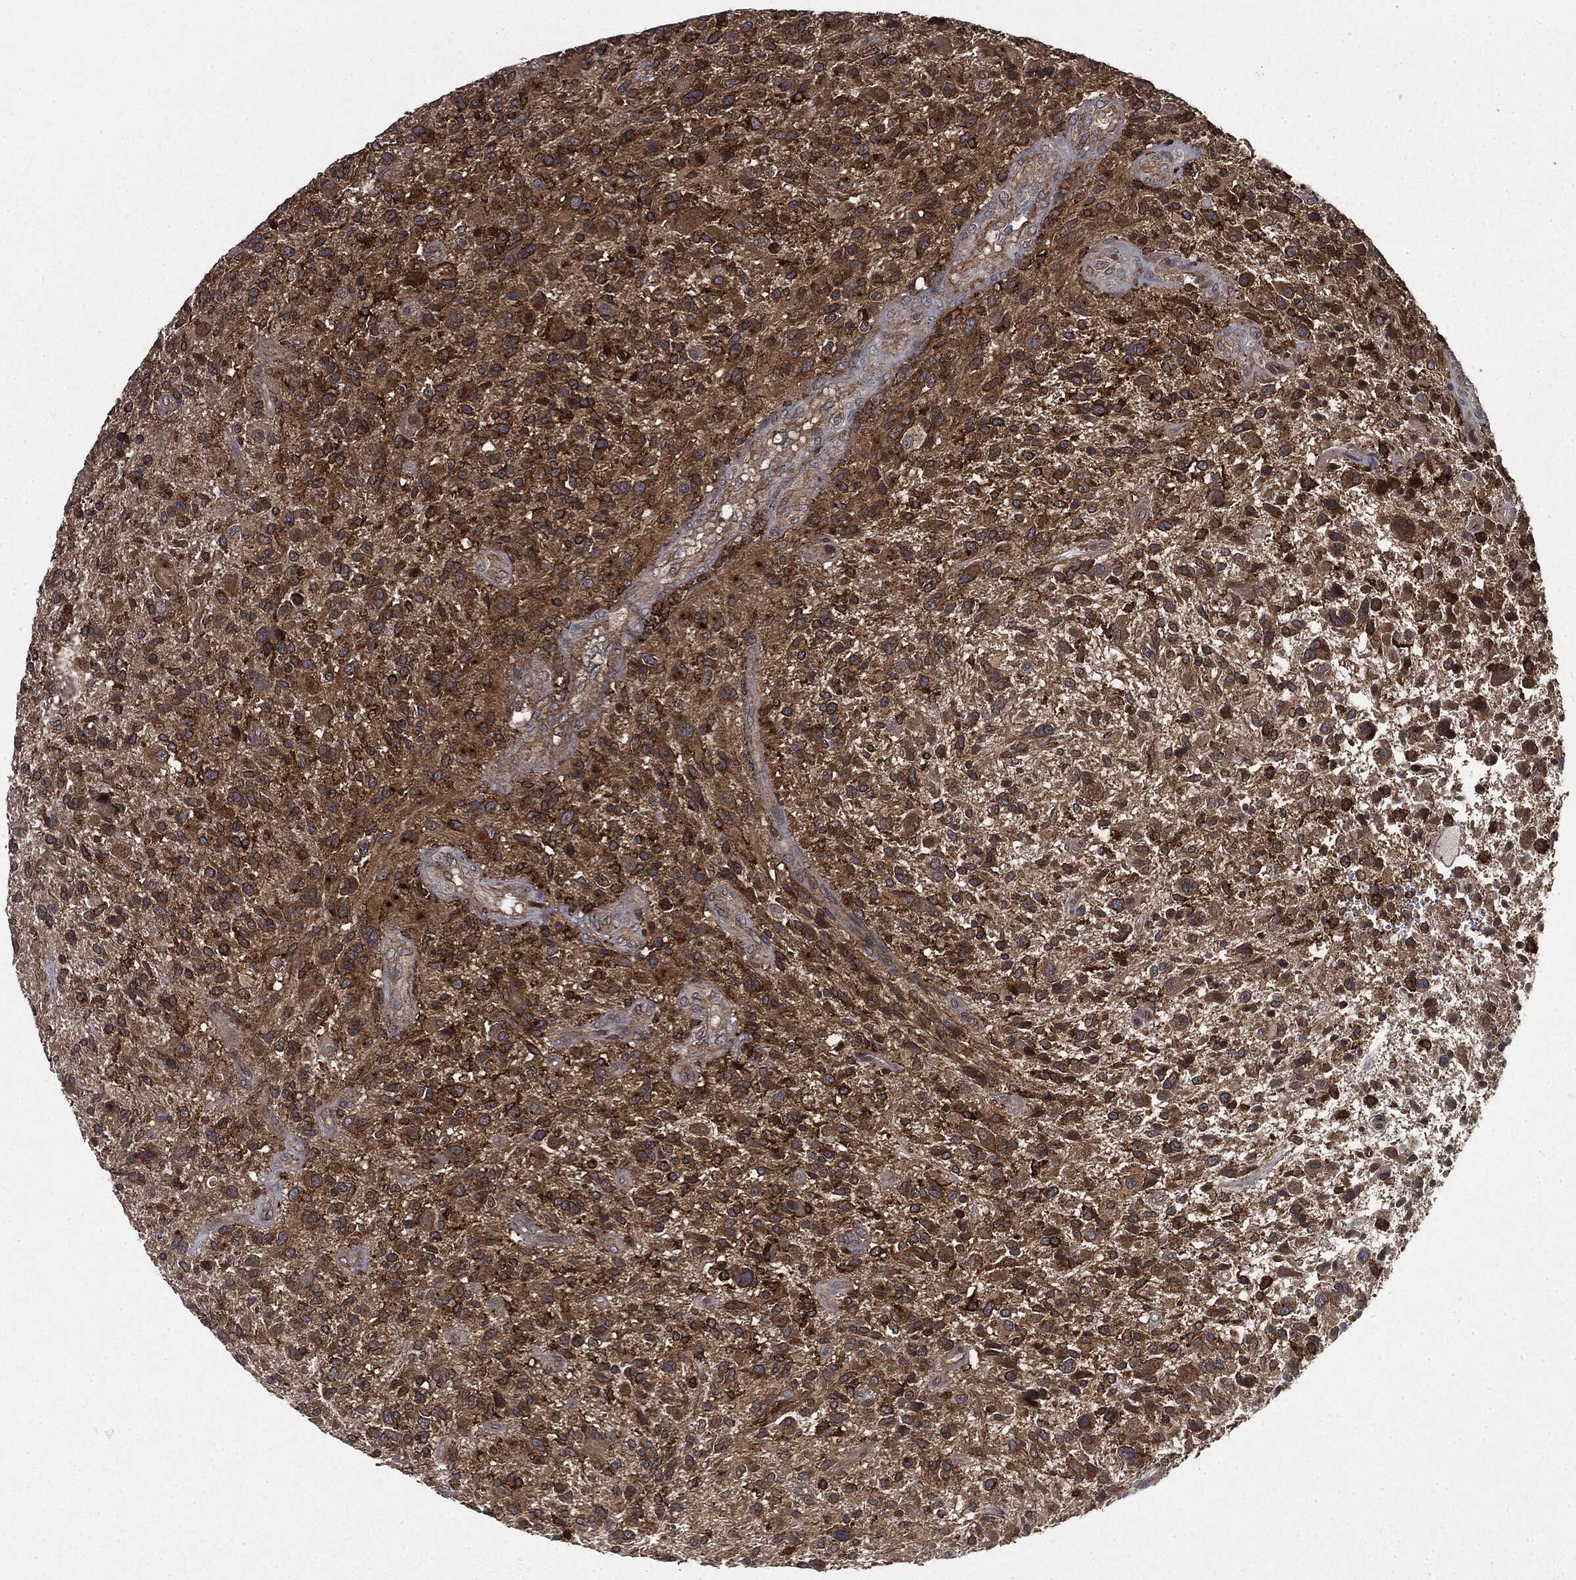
{"staining": {"intensity": "strong", "quantity": ">75%", "location": "cytoplasmic/membranous"}, "tissue": "glioma", "cell_type": "Tumor cells", "image_type": "cancer", "snomed": [{"axis": "morphology", "description": "Glioma, malignant, High grade"}, {"axis": "topography", "description": "Brain"}], "caption": "This histopathology image displays malignant glioma (high-grade) stained with immunohistochemistry (IHC) to label a protein in brown. The cytoplasmic/membranous of tumor cells show strong positivity for the protein. Nuclei are counter-stained blue.", "gene": "SNX5", "patient": {"sex": "male", "age": 47}}